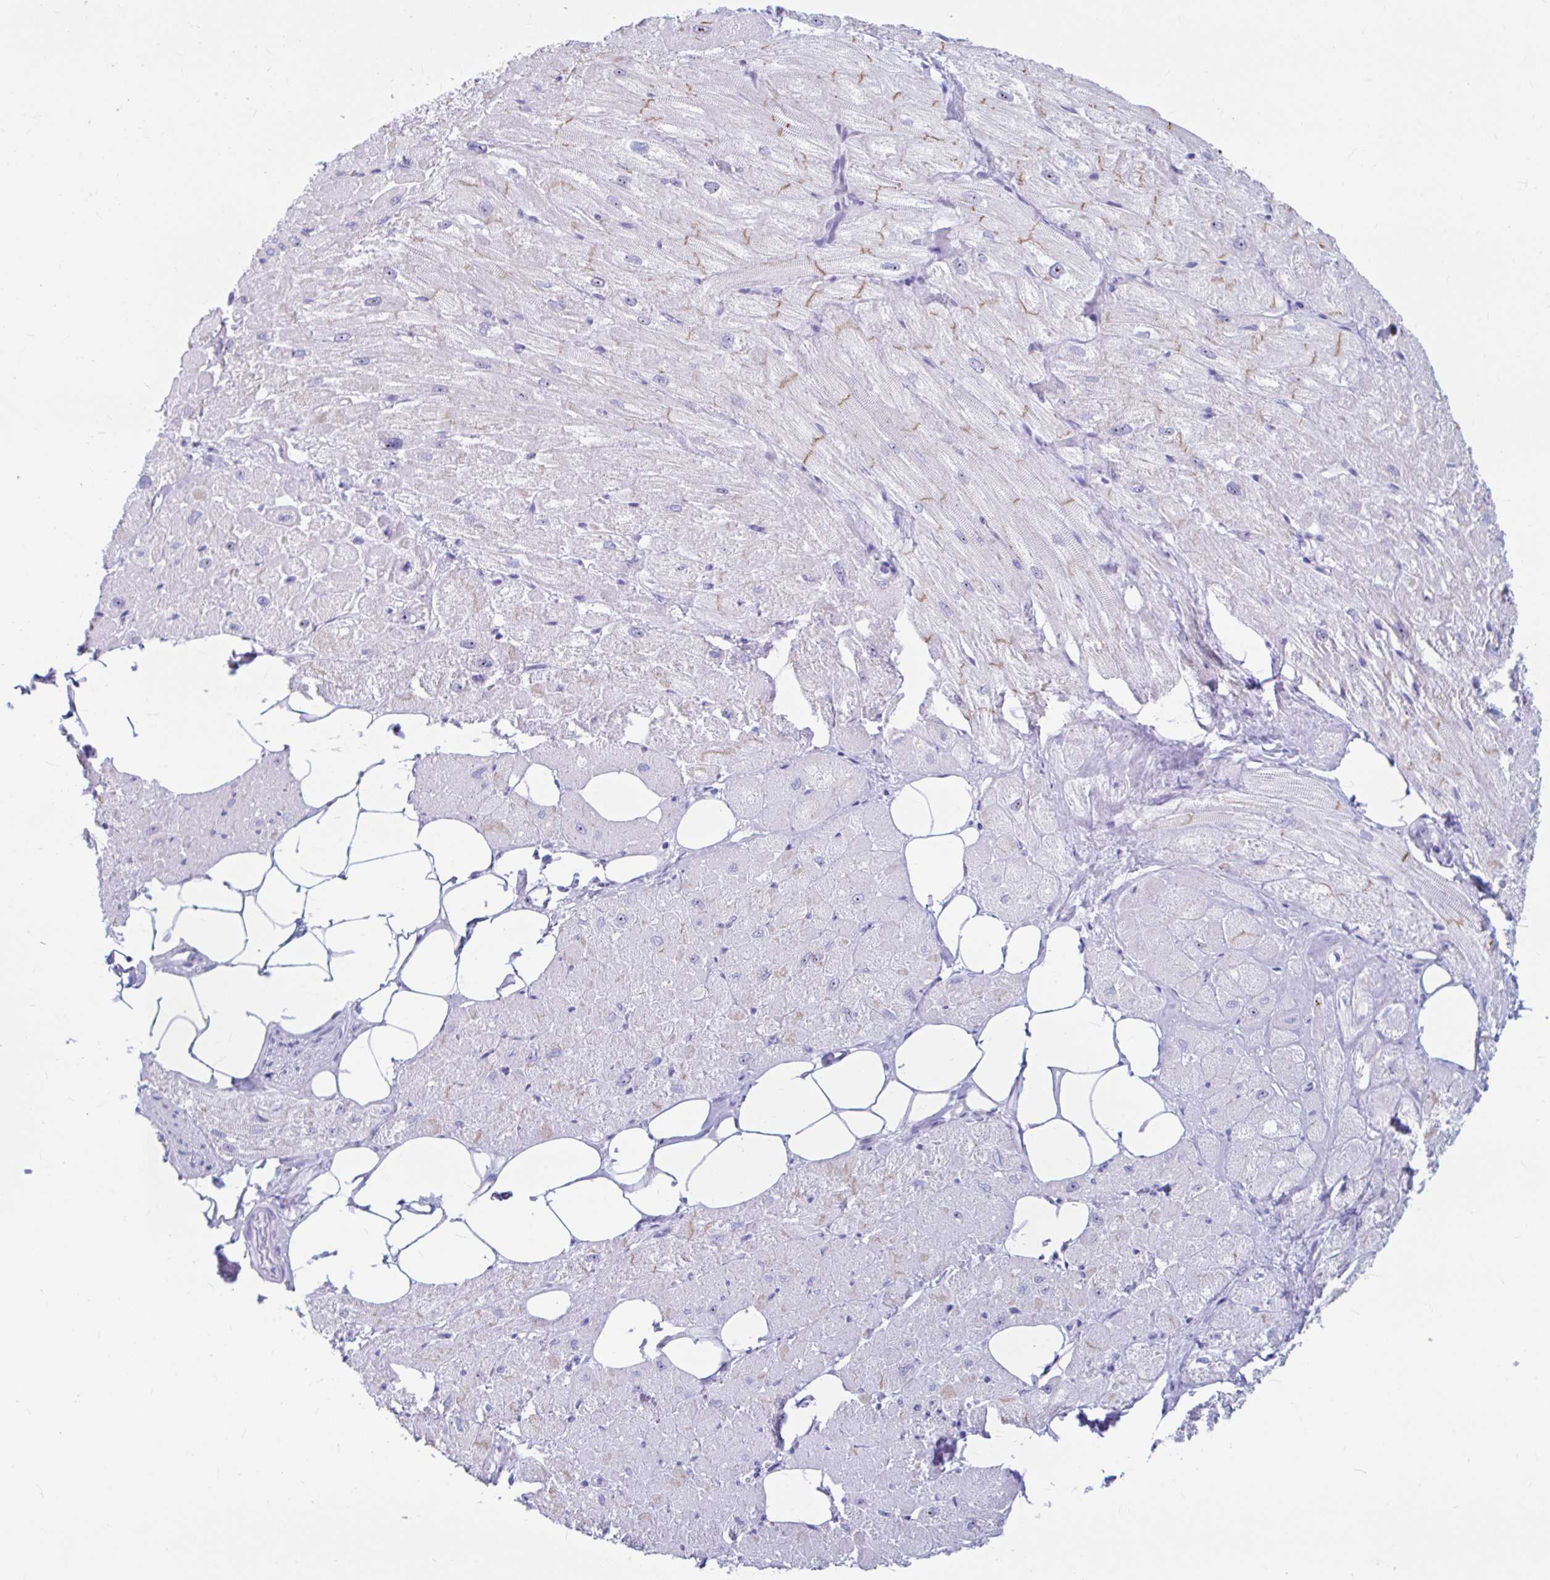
{"staining": {"intensity": "moderate", "quantity": "<25%", "location": "cytoplasmic/membranous"}, "tissue": "heart muscle", "cell_type": "Cardiomyocytes", "image_type": "normal", "snomed": [{"axis": "morphology", "description": "Normal tissue, NOS"}, {"axis": "topography", "description": "Heart"}], "caption": "Immunohistochemical staining of normal heart muscle displays moderate cytoplasmic/membranous protein staining in approximately <25% of cardiomyocytes. The staining is performed using DAB brown chromogen to label protein expression. The nuclei are counter-stained blue using hematoxylin.", "gene": "FTSJ3", "patient": {"sex": "male", "age": 62}}